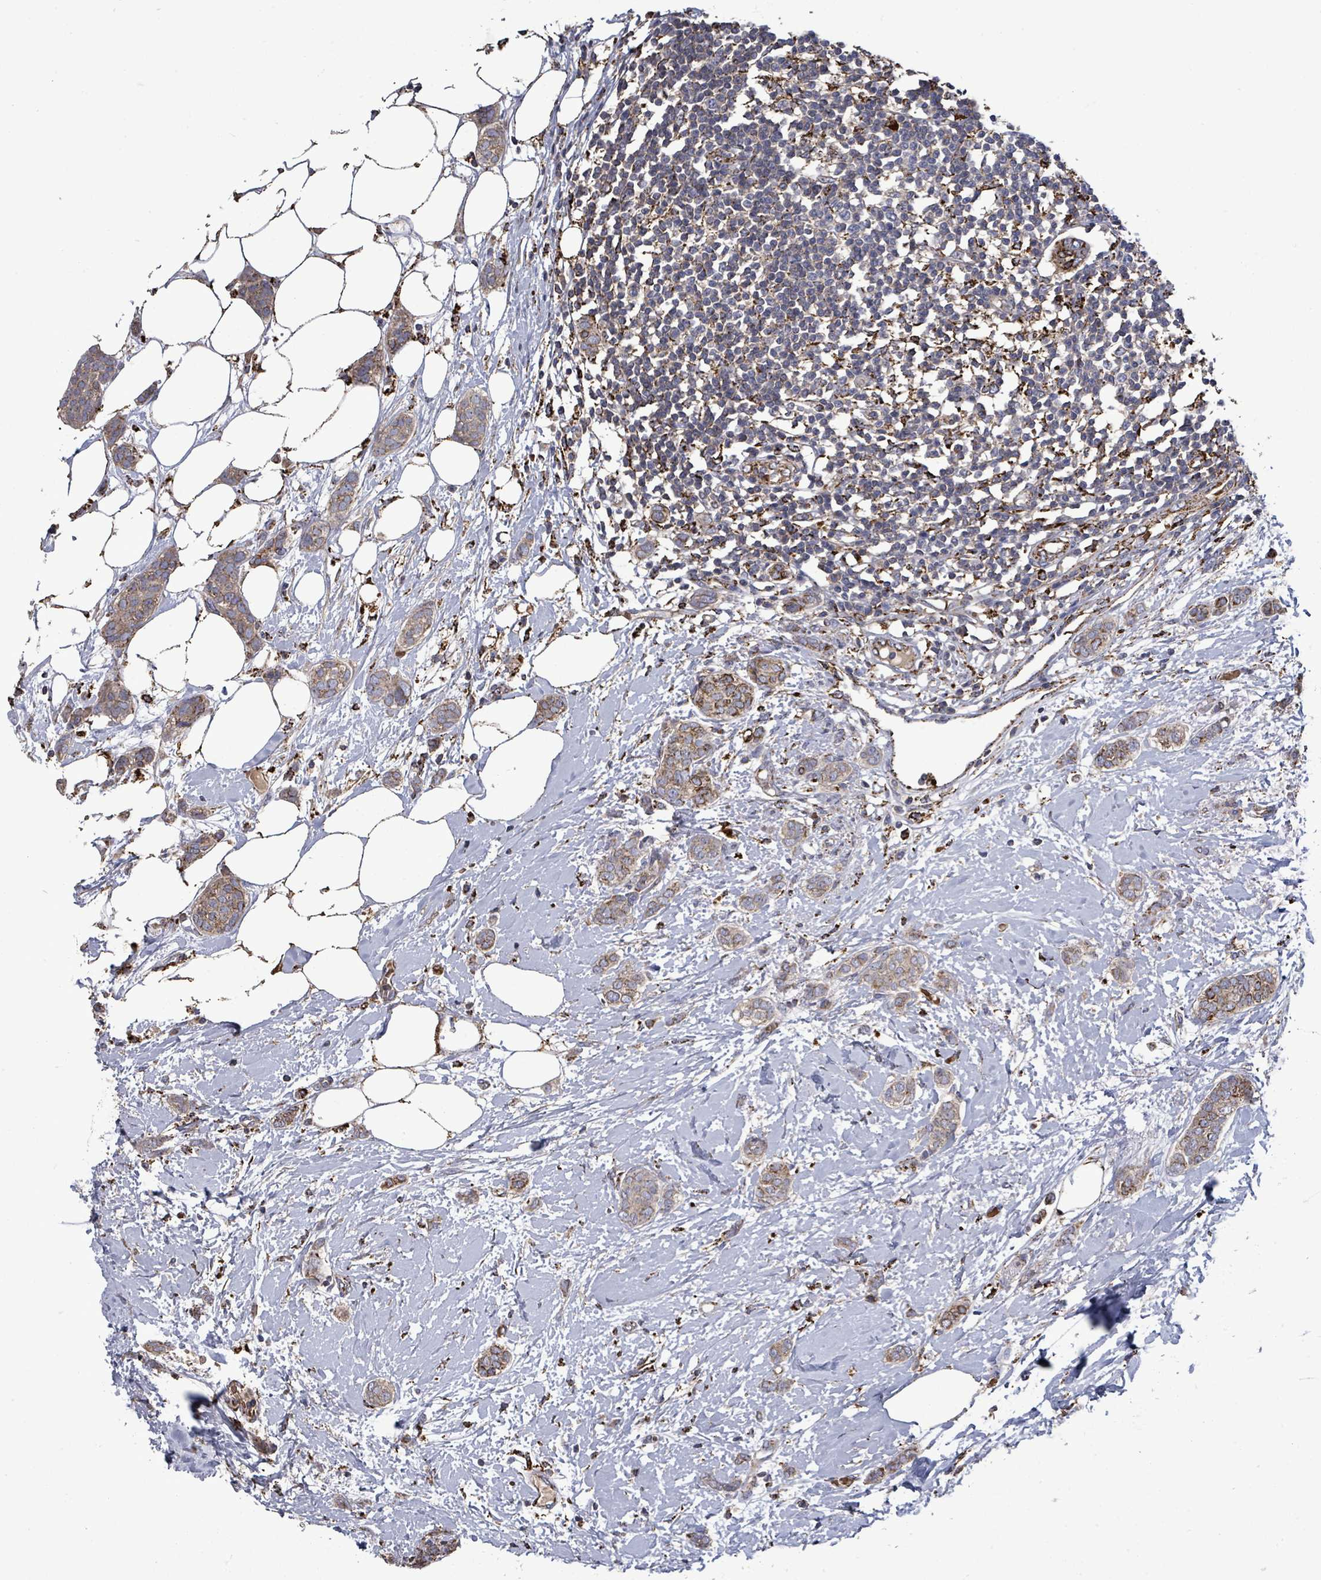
{"staining": {"intensity": "moderate", "quantity": "25%-75%", "location": "cytoplasmic/membranous"}, "tissue": "breast cancer", "cell_type": "Tumor cells", "image_type": "cancer", "snomed": [{"axis": "morphology", "description": "Duct carcinoma"}, {"axis": "topography", "description": "Breast"}], "caption": "Moderate cytoplasmic/membranous protein expression is present in approximately 25%-75% of tumor cells in invasive ductal carcinoma (breast).", "gene": "MTMR12", "patient": {"sex": "female", "age": 72}}